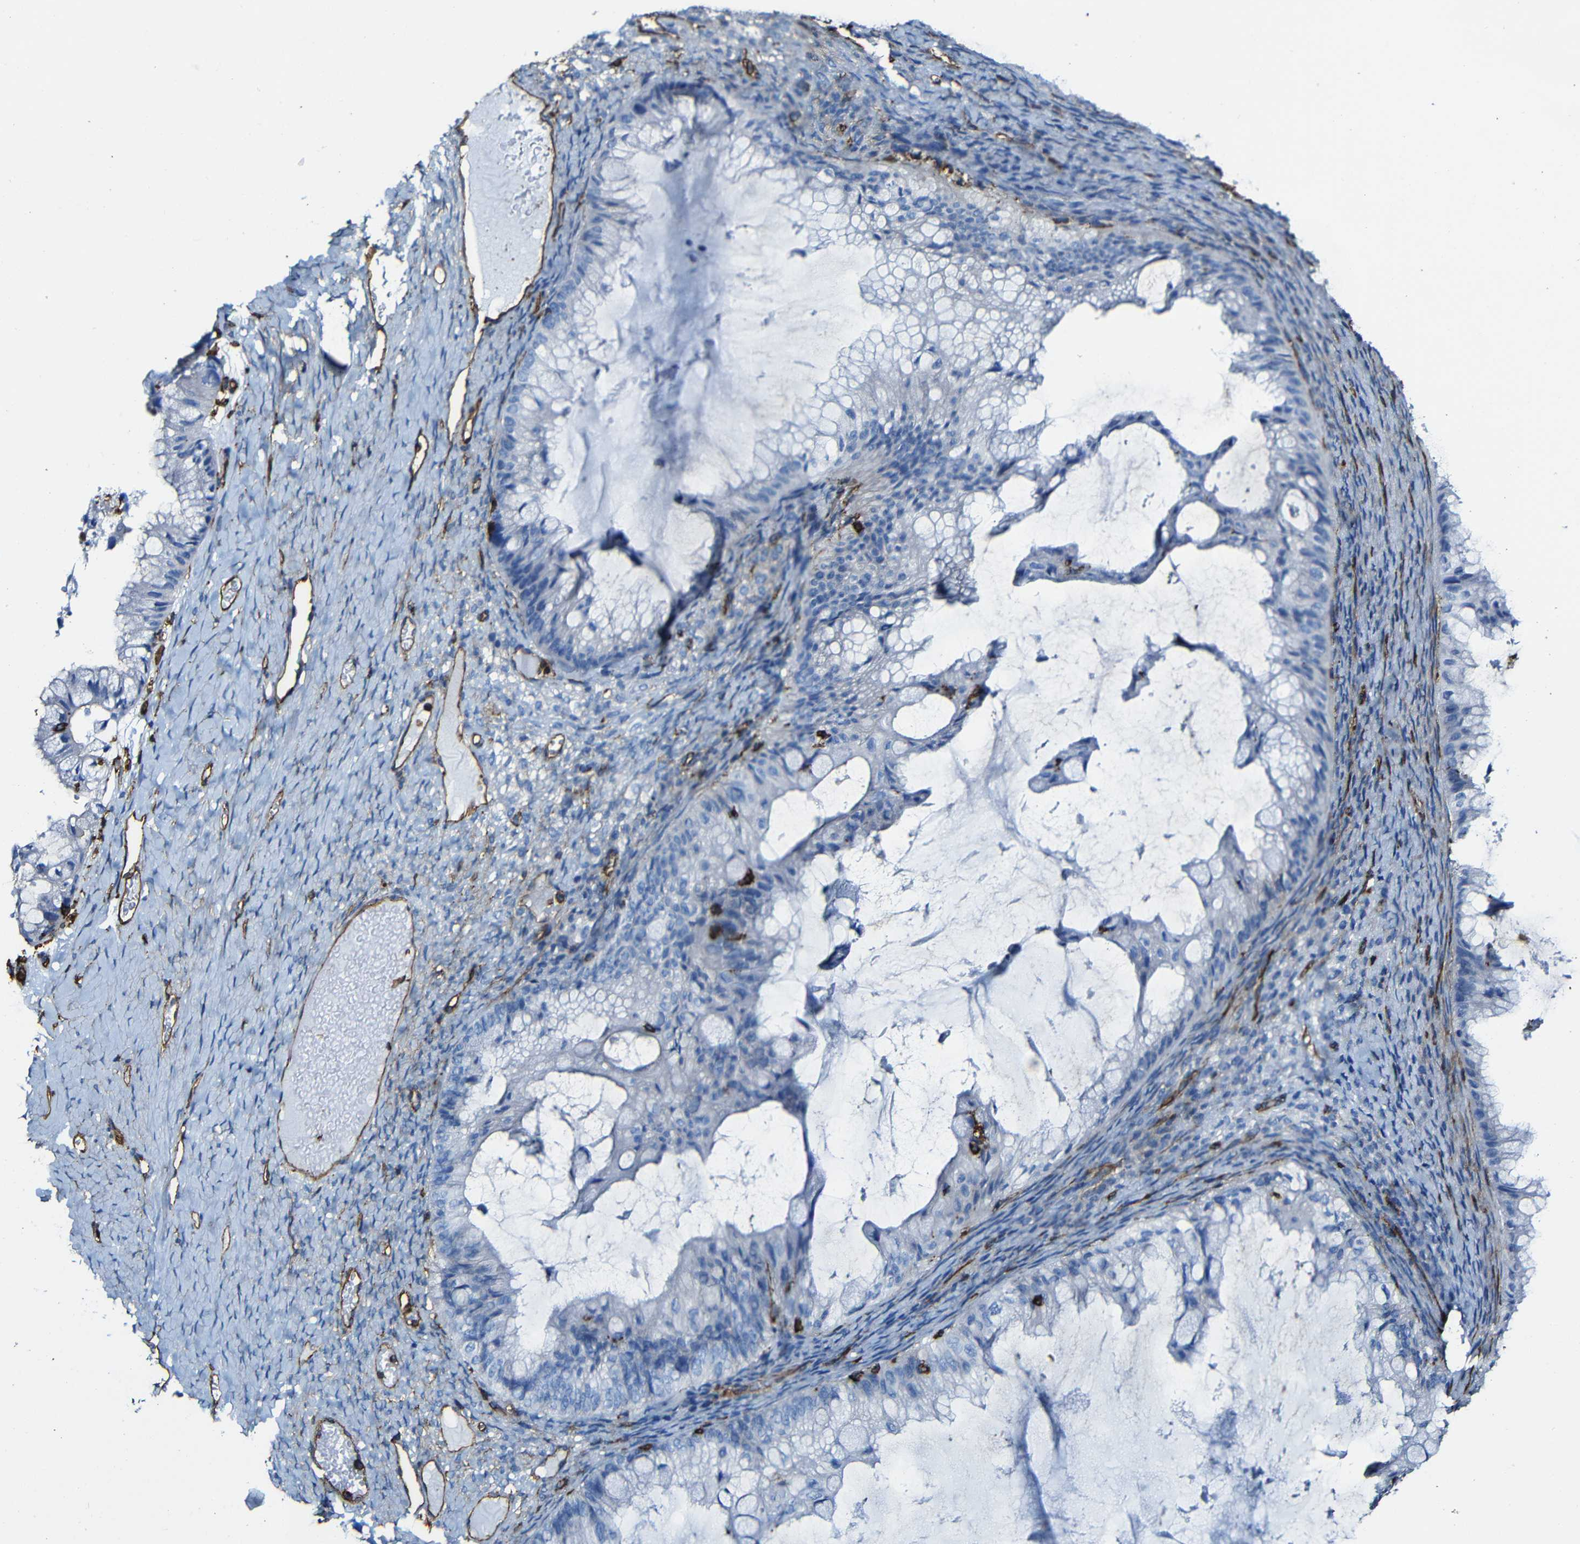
{"staining": {"intensity": "negative", "quantity": "none", "location": "none"}, "tissue": "ovarian cancer", "cell_type": "Tumor cells", "image_type": "cancer", "snomed": [{"axis": "morphology", "description": "Cystadenocarcinoma, mucinous, NOS"}, {"axis": "topography", "description": "Ovary"}], "caption": "IHC micrograph of ovarian mucinous cystadenocarcinoma stained for a protein (brown), which displays no positivity in tumor cells.", "gene": "MSN", "patient": {"sex": "female", "age": 61}}